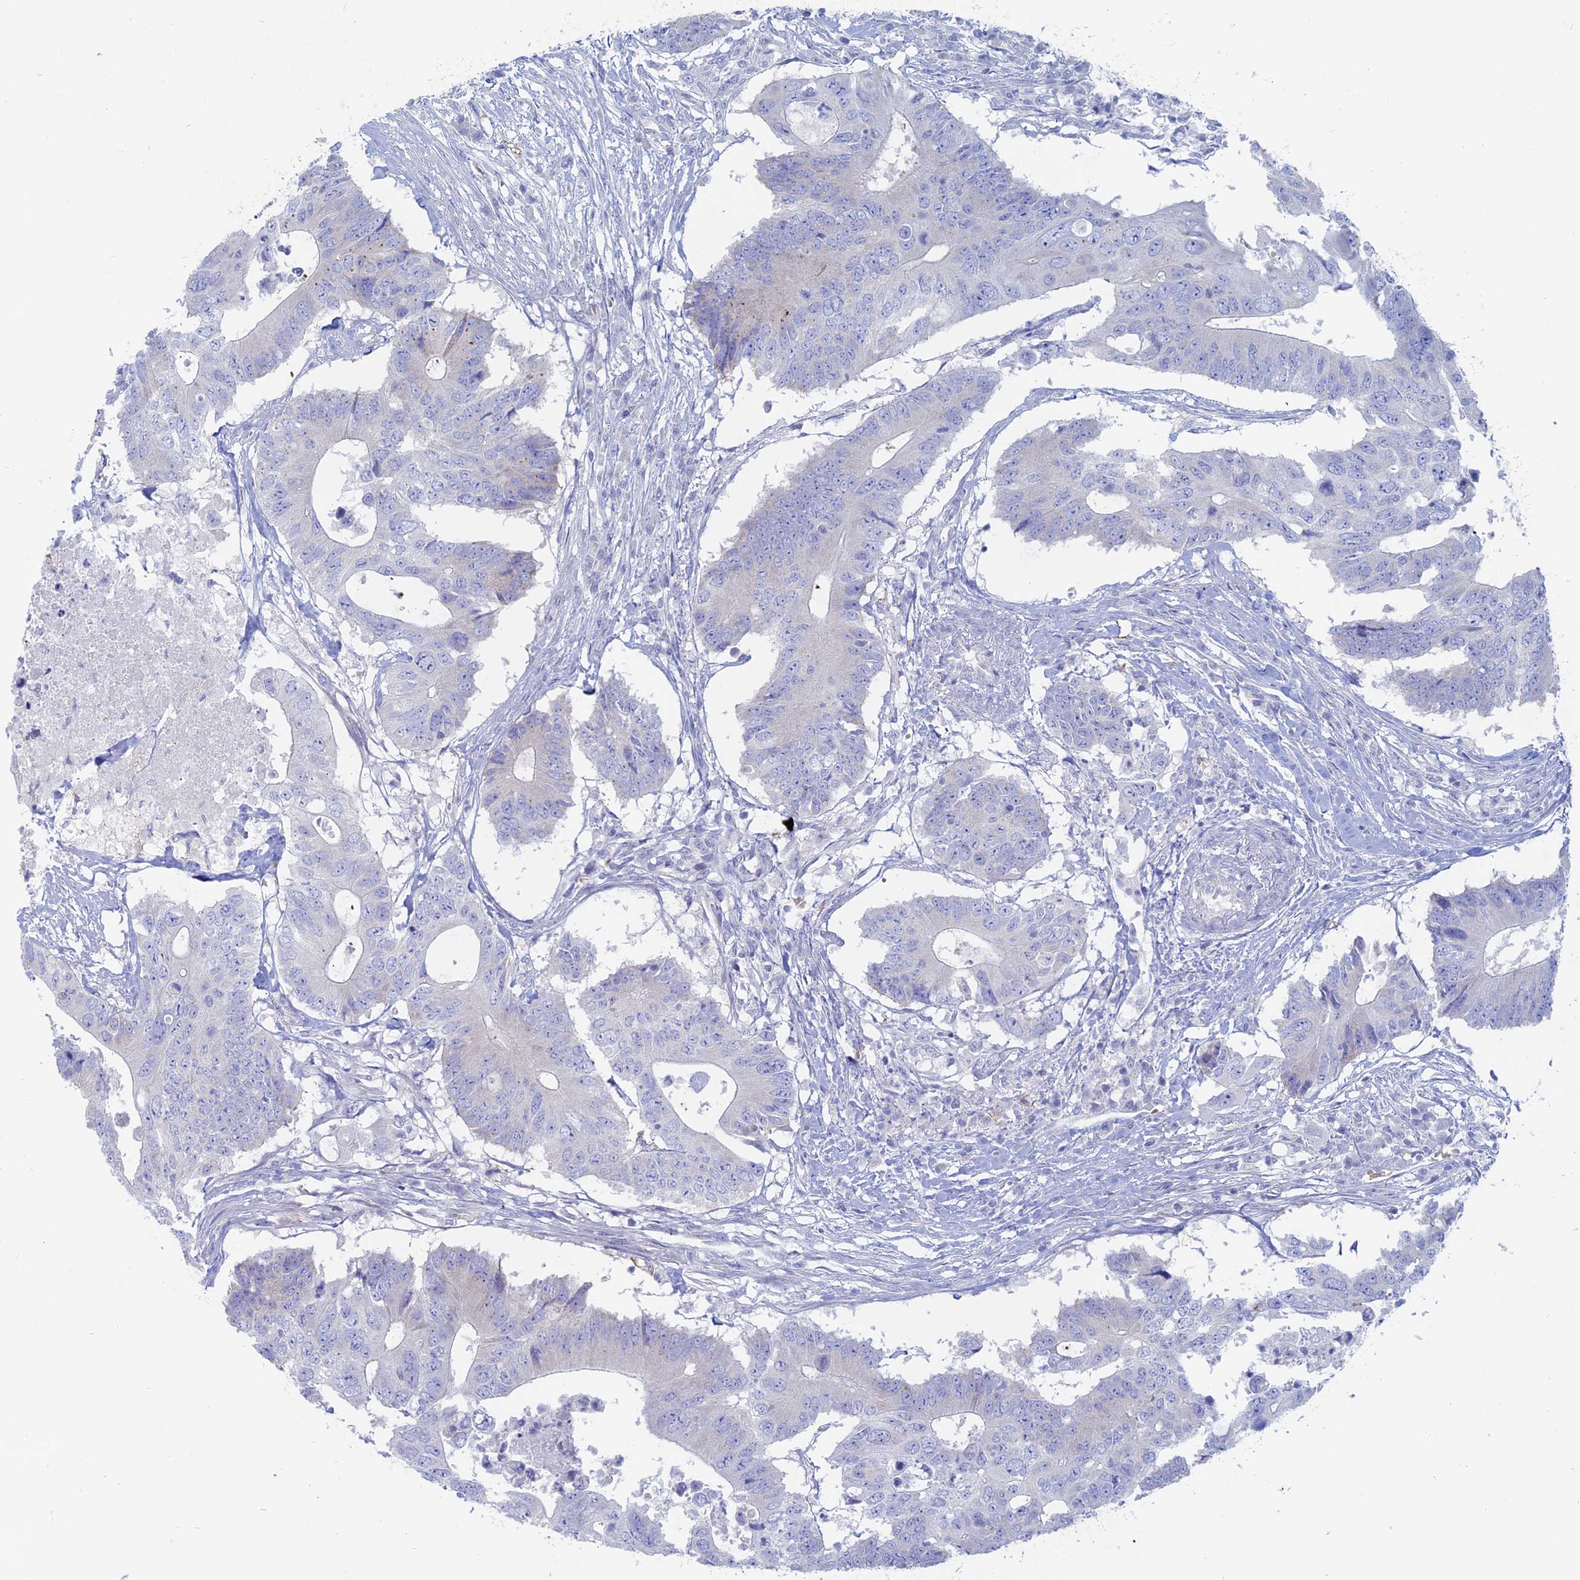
{"staining": {"intensity": "negative", "quantity": "none", "location": "none"}, "tissue": "colorectal cancer", "cell_type": "Tumor cells", "image_type": "cancer", "snomed": [{"axis": "morphology", "description": "Adenocarcinoma, NOS"}, {"axis": "topography", "description": "Colon"}], "caption": "A high-resolution histopathology image shows immunohistochemistry (IHC) staining of colorectal adenocarcinoma, which displays no significant positivity in tumor cells.", "gene": "TBC1D30", "patient": {"sex": "male", "age": 71}}